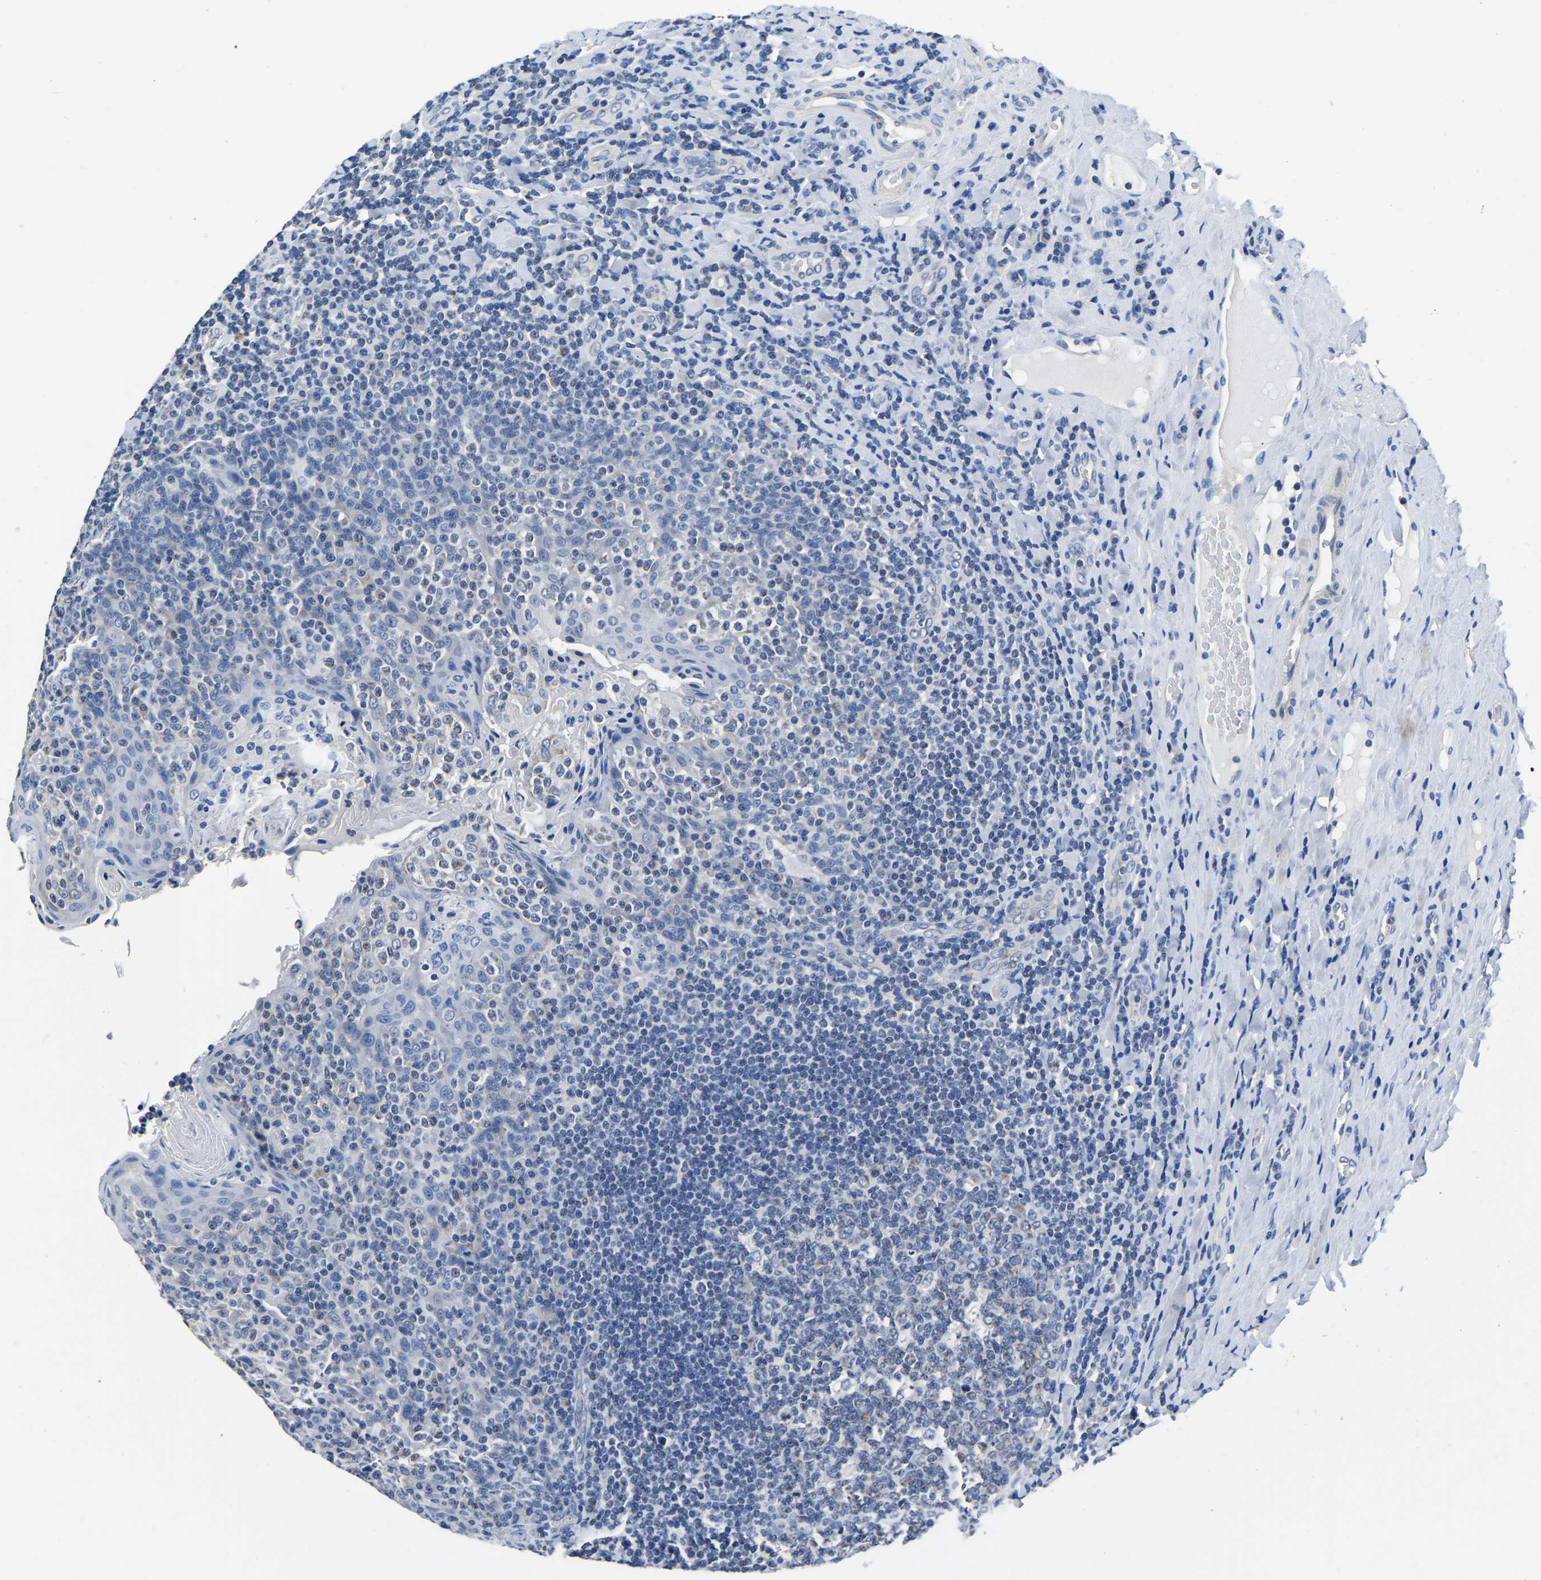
{"staining": {"intensity": "negative", "quantity": "none", "location": "none"}, "tissue": "tonsil", "cell_type": "Germinal center cells", "image_type": "normal", "snomed": [{"axis": "morphology", "description": "Normal tissue, NOS"}, {"axis": "topography", "description": "Tonsil"}], "caption": "Immunohistochemistry (IHC) image of unremarkable human tonsil stained for a protein (brown), which shows no positivity in germinal center cells. The staining was performed using DAB (3,3'-diaminobenzidine) to visualize the protein expression in brown, while the nuclei were stained in blue with hematoxylin (Magnification: 20x).", "gene": "FGD5", "patient": {"sex": "male", "age": 17}}